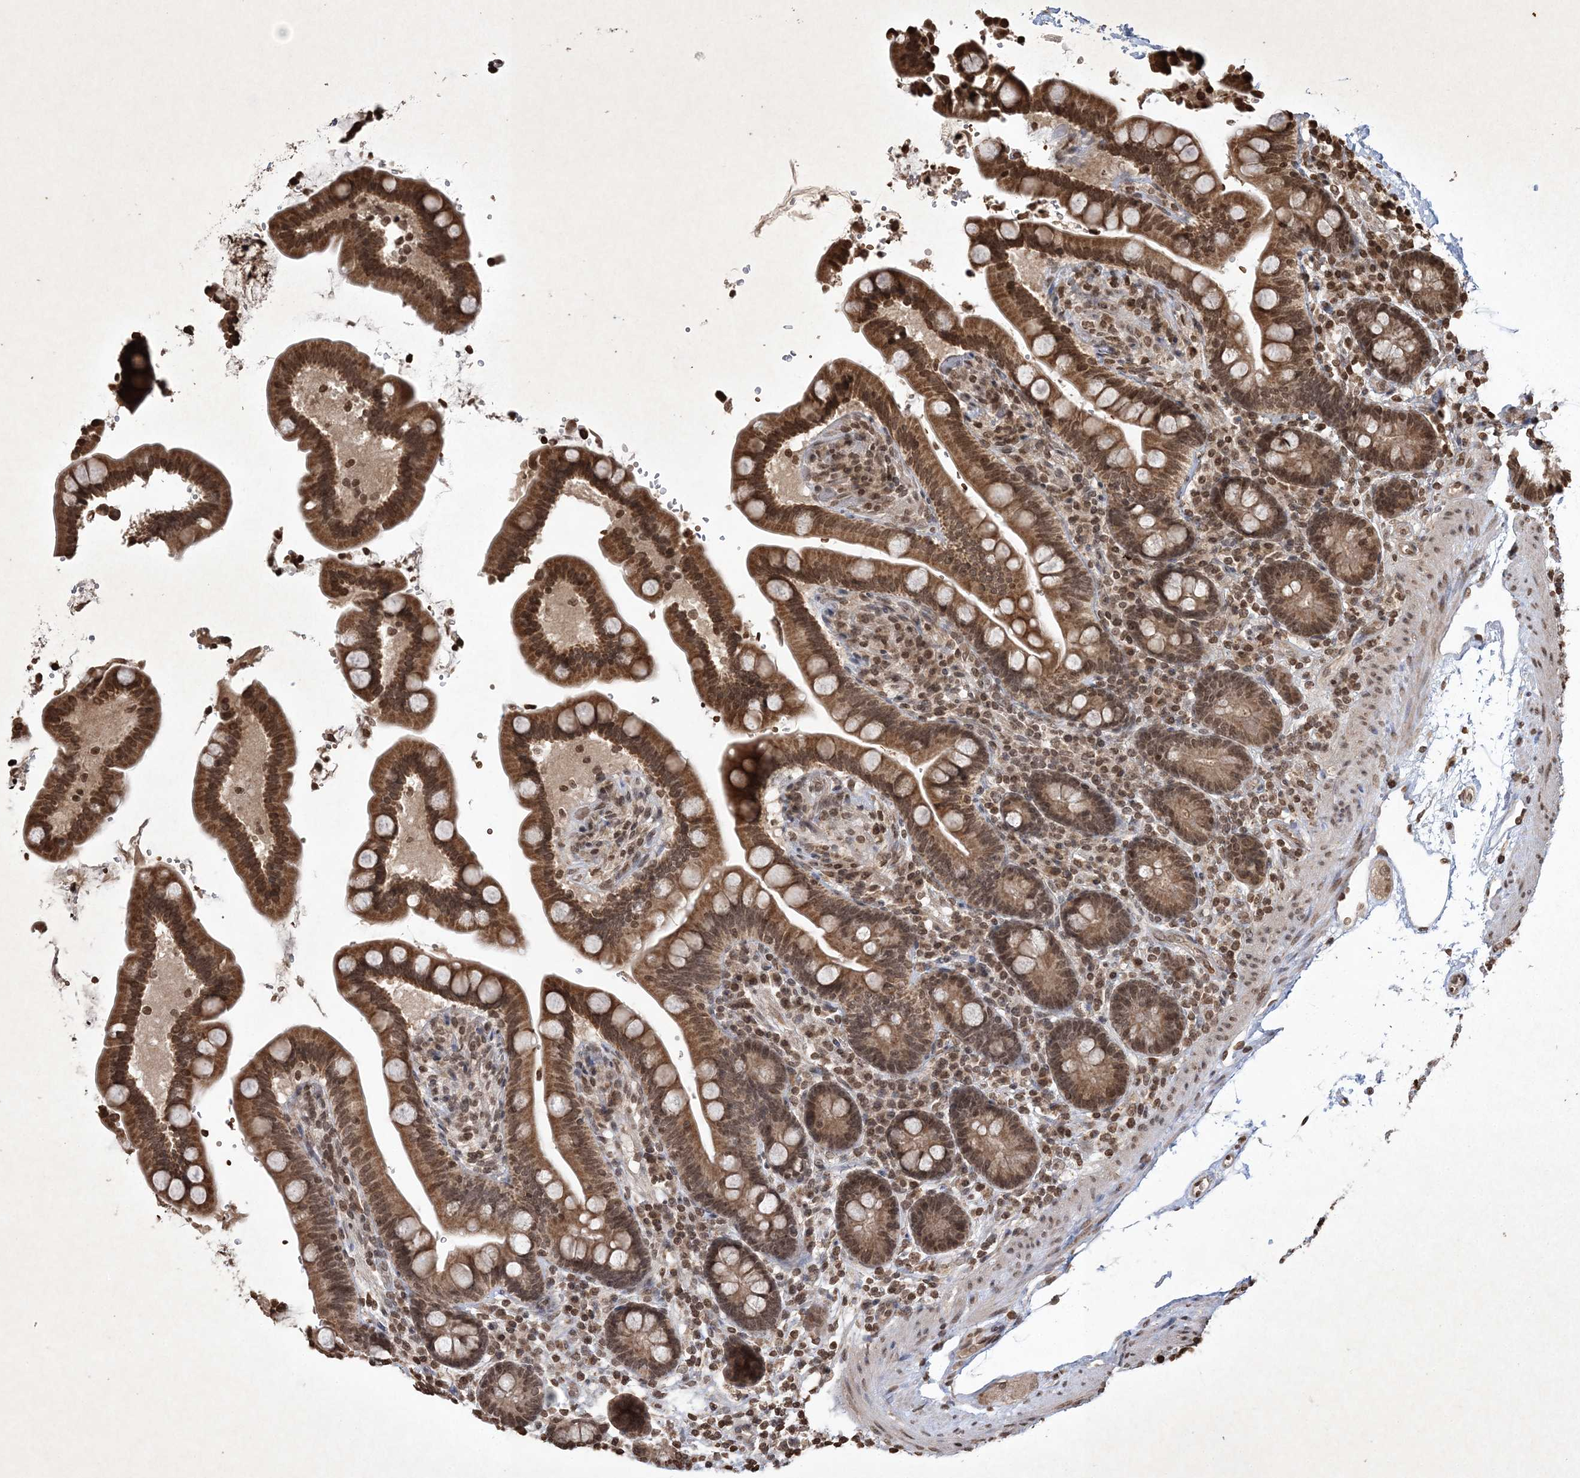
{"staining": {"intensity": "strong", "quantity": ">75%", "location": "nuclear"}, "tissue": "colon", "cell_type": "Endothelial cells", "image_type": "normal", "snomed": [{"axis": "morphology", "description": "Normal tissue, NOS"}, {"axis": "topography", "description": "Smooth muscle"}, {"axis": "topography", "description": "Colon"}], "caption": "Protein staining demonstrates strong nuclear positivity in approximately >75% of endothelial cells in normal colon. (IHC, brightfield microscopy, high magnification).", "gene": "NEDD9", "patient": {"sex": "male", "age": 73}}